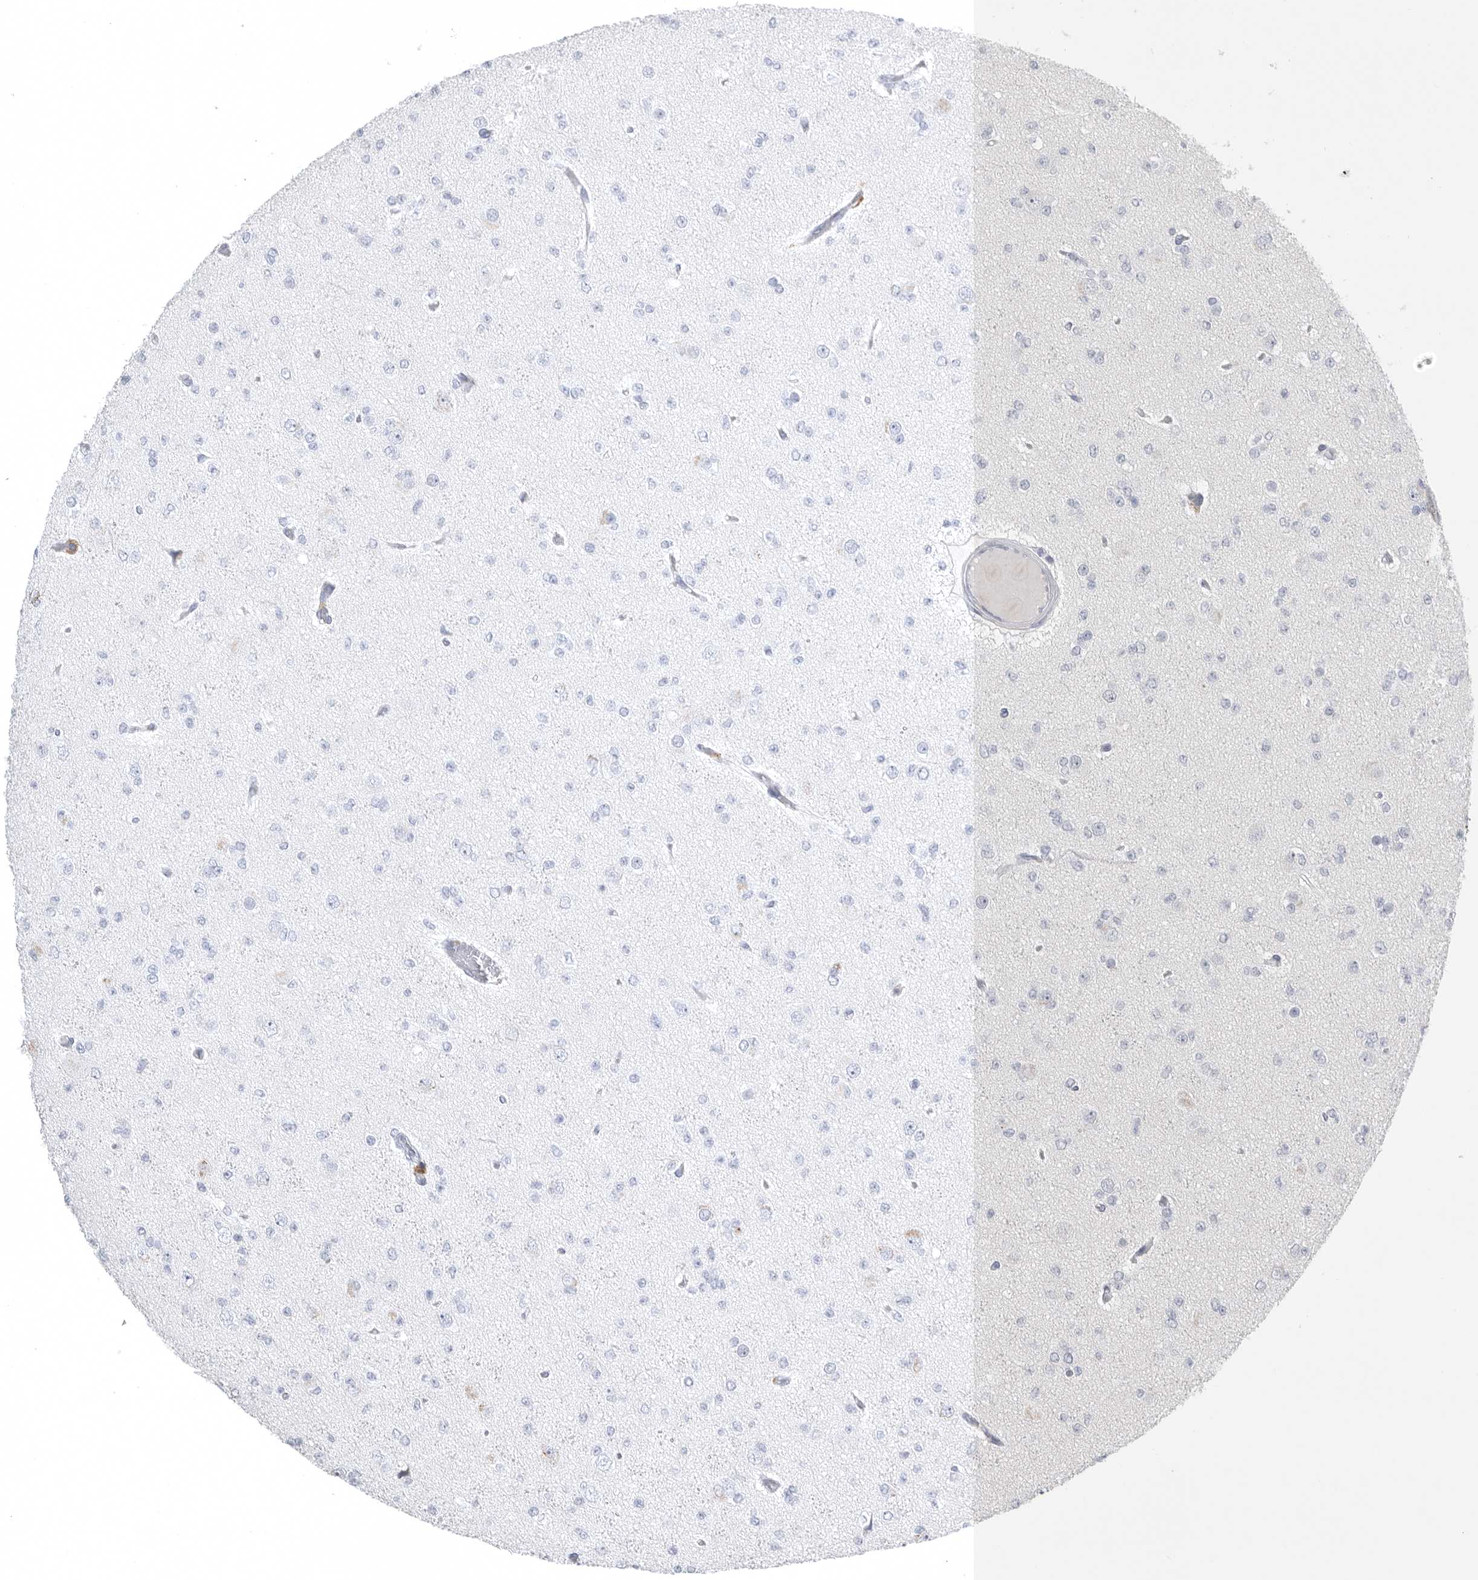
{"staining": {"intensity": "negative", "quantity": "none", "location": "none"}, "tissue": "glioma", "cell_type": "Tumor cells", "image_type": "cancer", "snomed": [{"axis": "morphology", "description": "Glioma, malignant, Low grade"}, {"axis": "topography", "description": "Brain"}], "caption": "Human glioma stained for a protein using IHC reveals no positivity in tumor cells.", "gene": "TIMP1", "patient": {"sex": "female", "age": 22}}